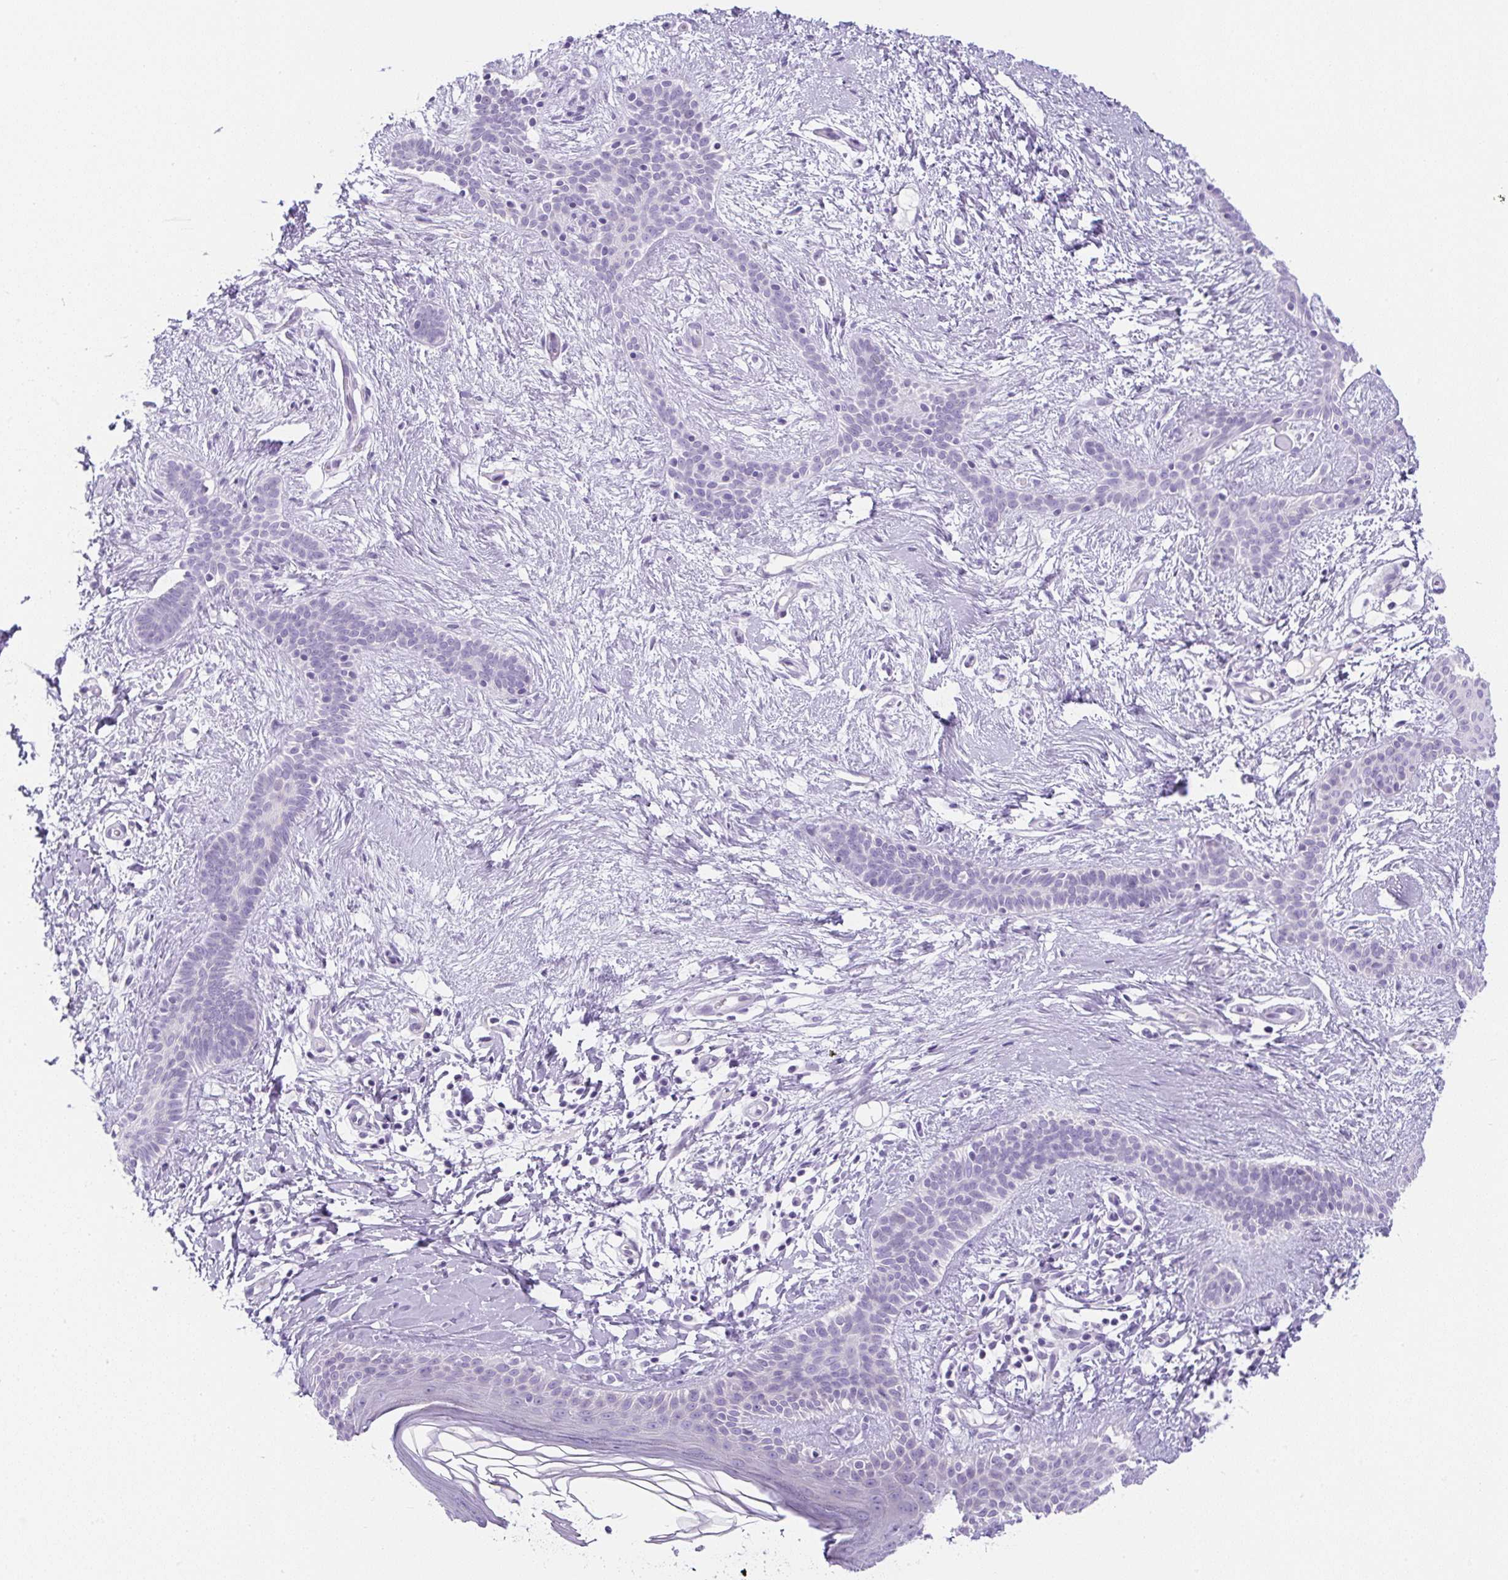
{"staining": {"intensity": "negative", "quantity": "none", "location": "none"}, "tissue": "skin cancer", "cell_type": "Tumor cells", "image_type": "cancer", "snomed": [{"axis": "morphology", "description": "Basal cell carcinoma"}, {"axis": "topography", "description": "Skin"}], "caption": "This micrograph is of basal cell carcinoma (skin) stained with immunohistochemistry (IHC) to label a protein in brown with the nuclei are counter-stained blue. There is no positivity in tumor cells.", "gene": "ADAMTS19", "patient": {"sex": "male", "age": 78}}